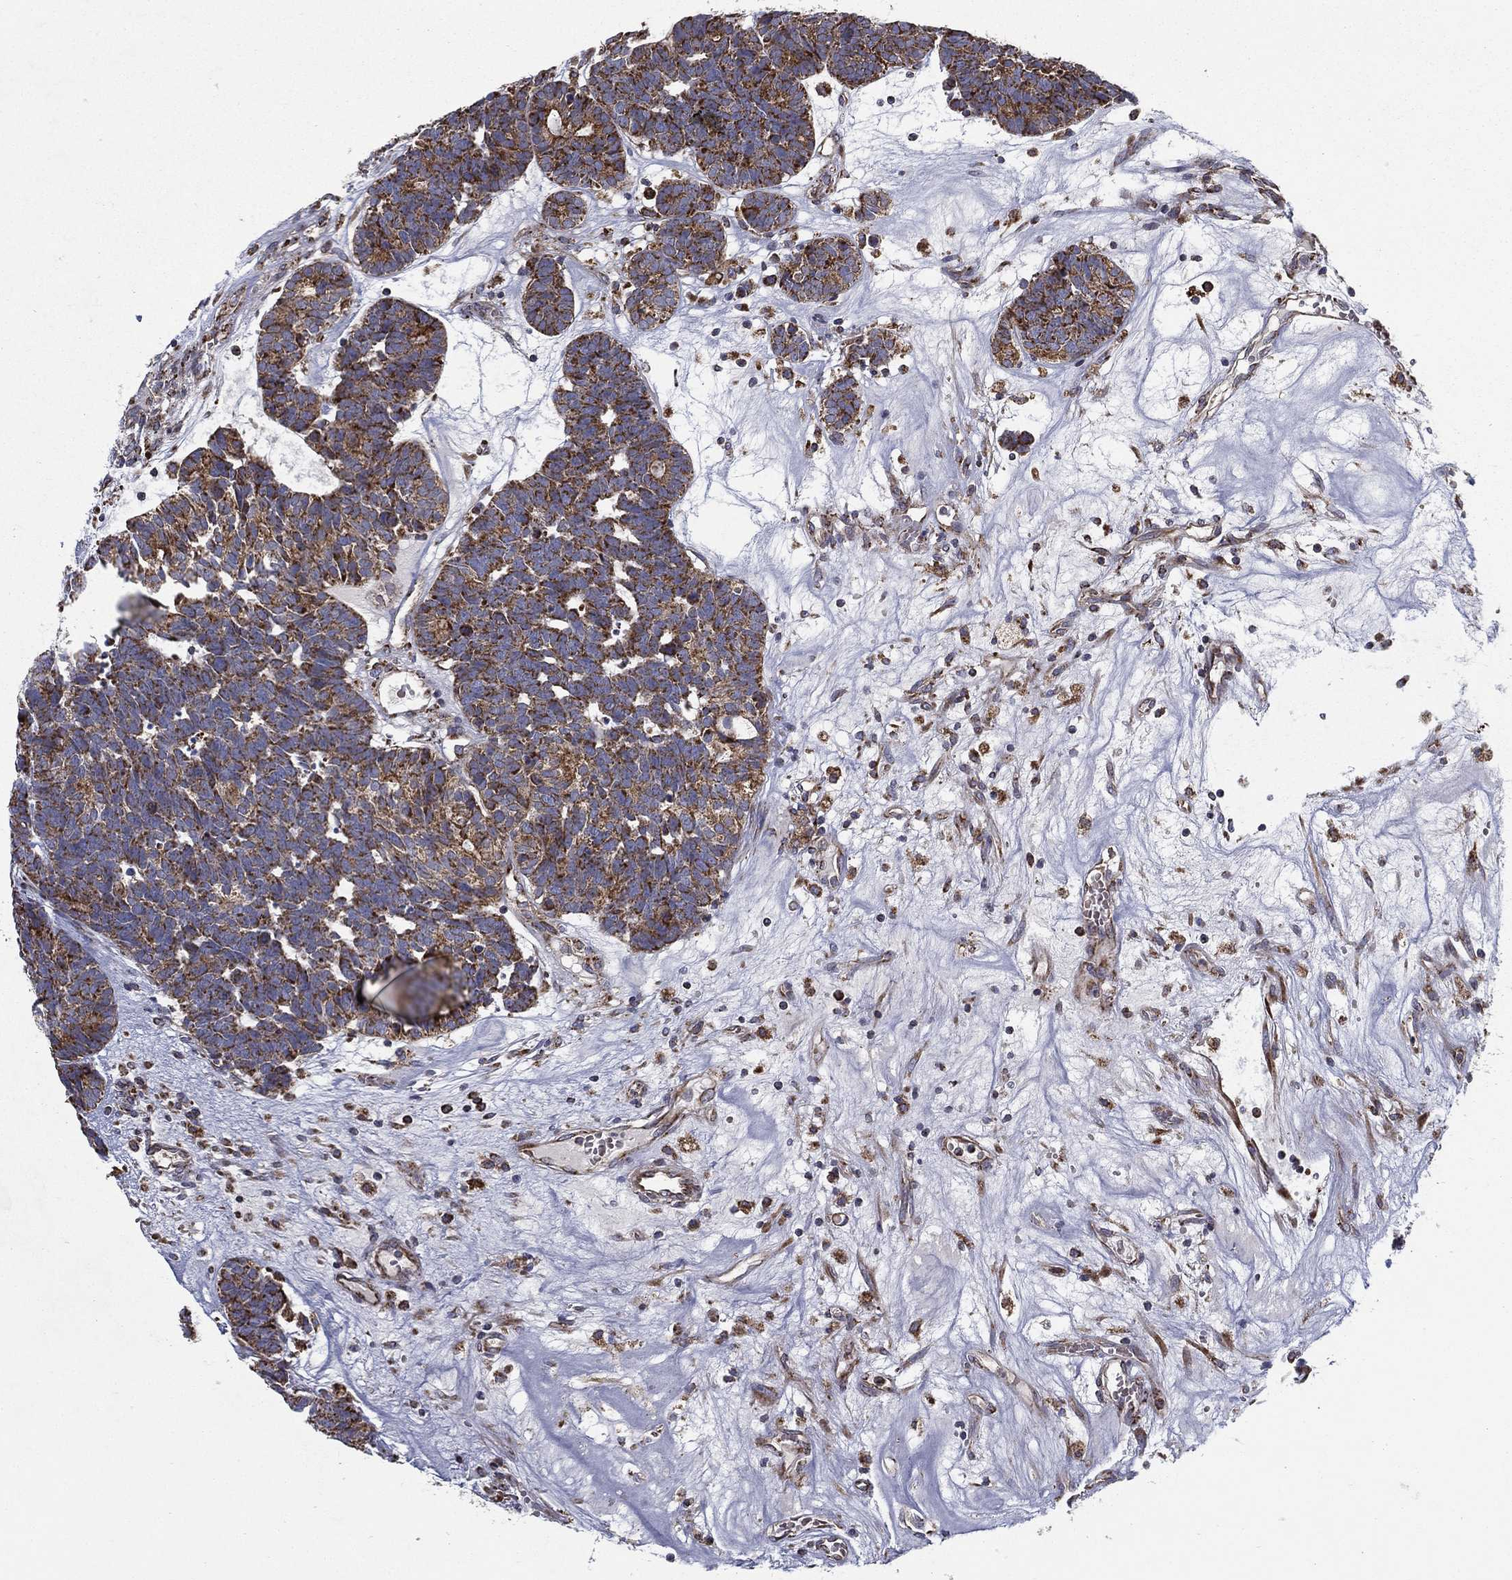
{"staining": {"intensity": "moderate", "quantity": ">75%", "location": "cytoplasmic/membranous"}, "tissue": "head and neck cancer", "cell_type": "Tumor cells", "image_type": "cancer", "snomed": [{"axis": "morphology", "description": "Adenocarcinoma, NOS"}, {"axis": "topography", "description": "Head-Neck"}], "caption": "Tumor cells demonstrate moderate cytoplasmic/membranous positivity in approximately >75% of cells in head and neck cancer.", "gene": "MT-CYB", "patient": {"sex": "female", "age": 81}}